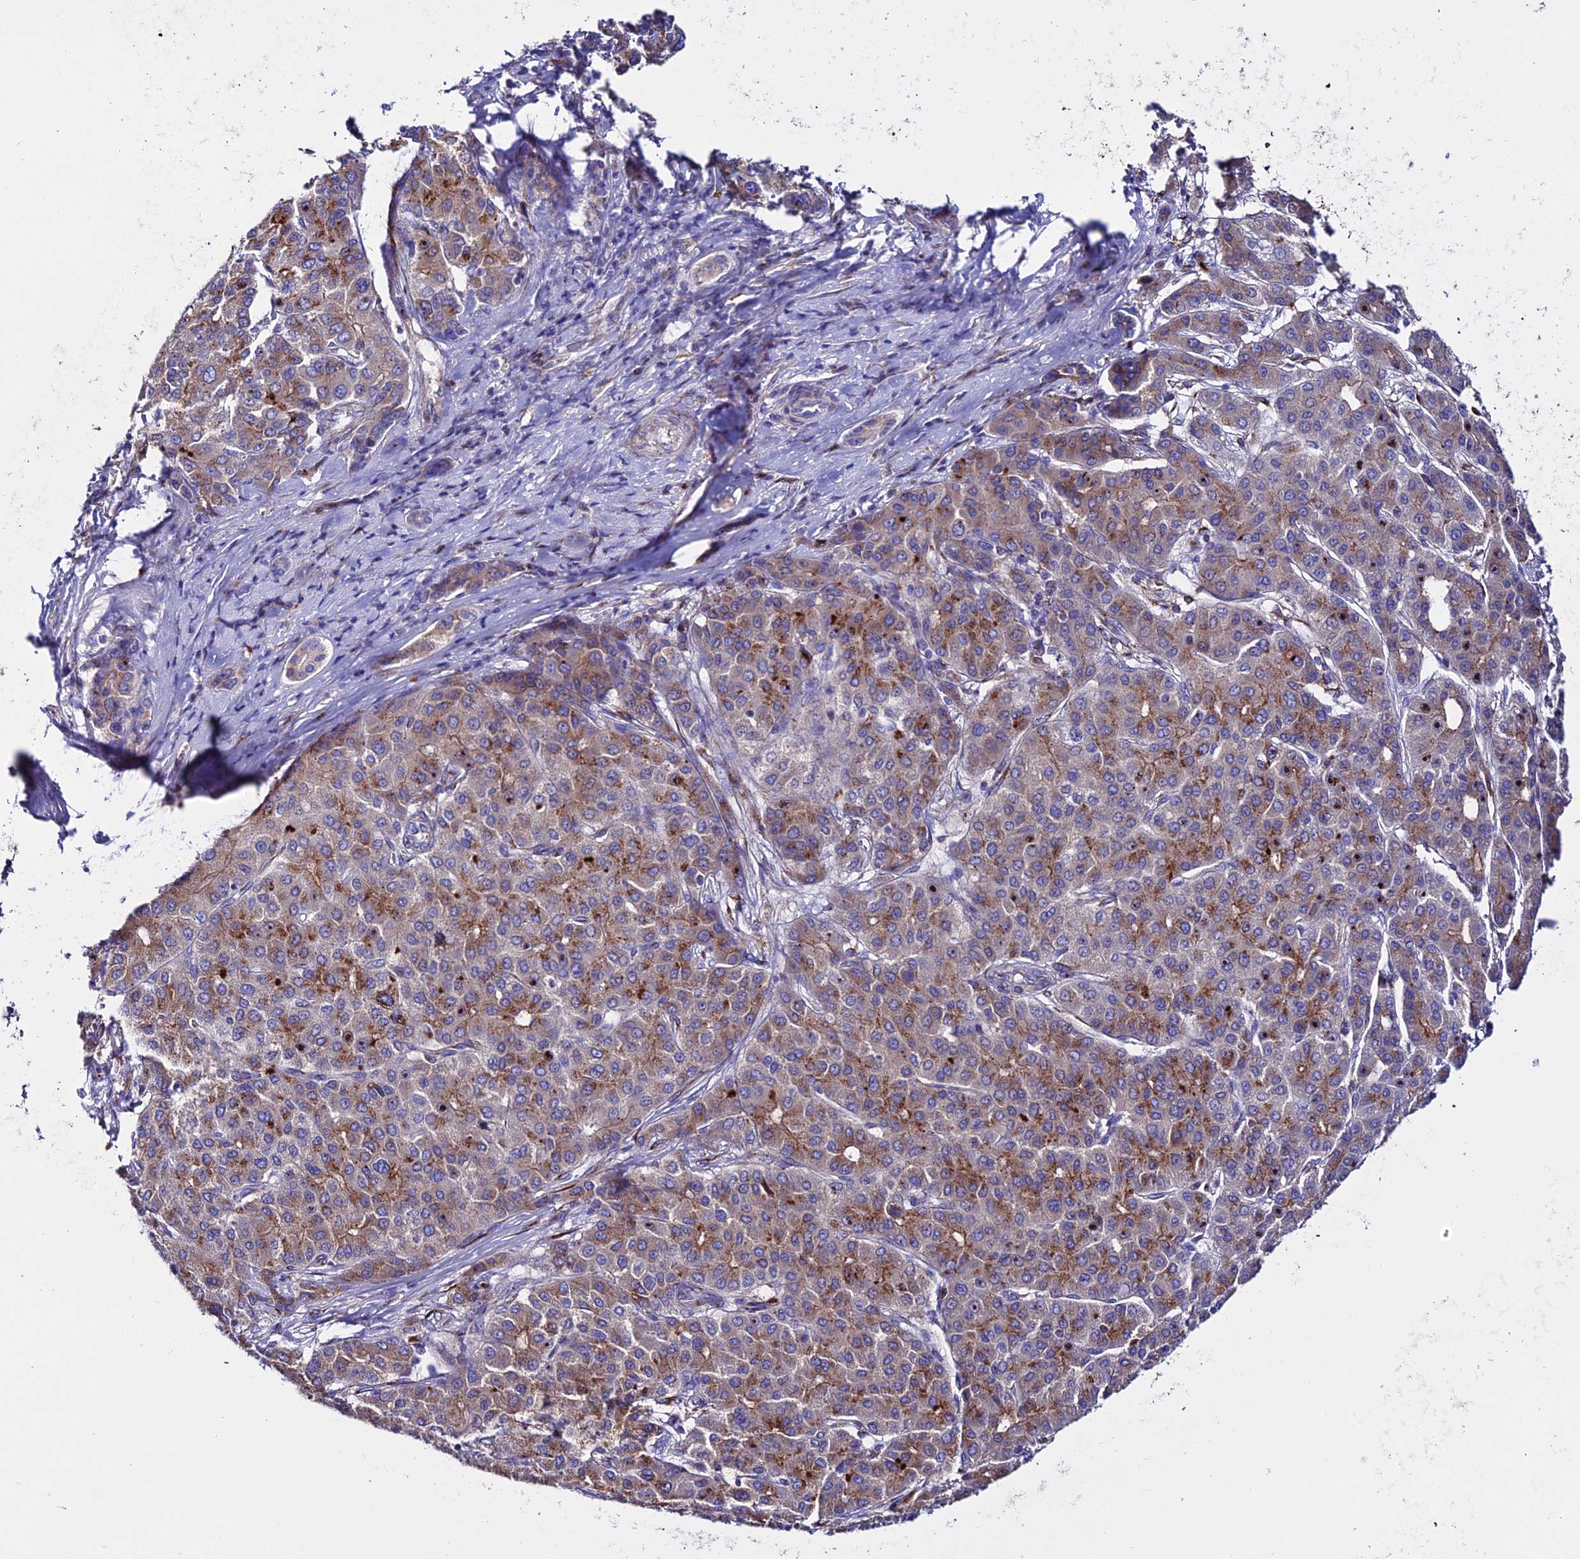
{"staining": {"intensity": "moderate", "quantity": ">75%", "location": "cytoplasmic/membranous"}, "tissue": "liver cancer", "cell_type": "Tumor cells", "image_type": "cancer", "snomed": [{"axis": "morphology", "description": "Carcinoma, Hepatocellular, NOS"}, {"axis": "topography", "description": "Liver"}], "caption": "High-power microscopy captured an immunohistochemistry histopathology image of liver hepatocellular carcinoma, revealing moderate cytoplasmic/membranous expression in about >75% of tumor cells.", "gene": "OR51Q1", "patient": {"sex": "male", "age": 65}}